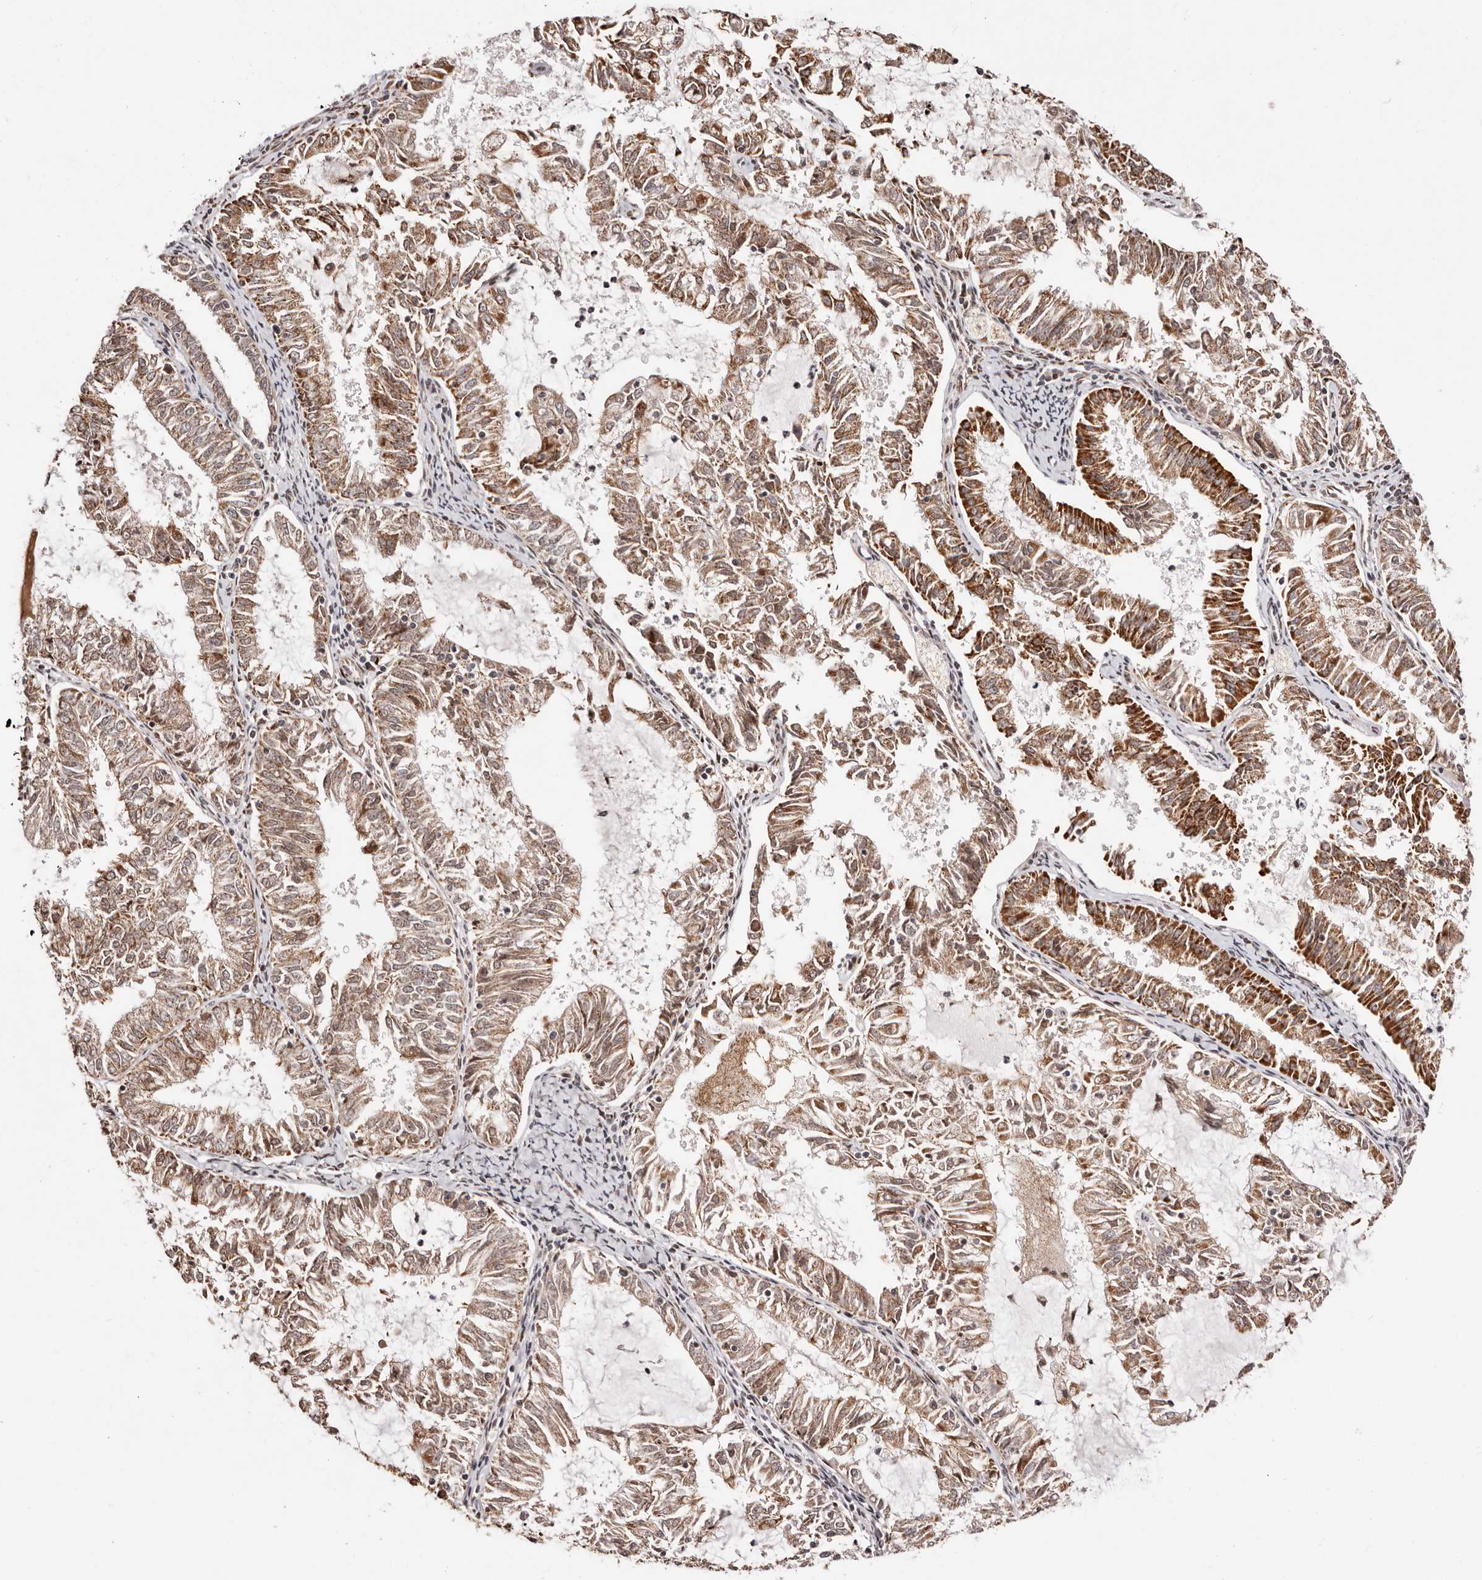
{"staining": {"intensity": "moderate", "quantity": ">75%", "location": "cytoplasmic/membranous"}, "tissue": "endometrial cancer", "cell_type": "Tumor cells", "image_type": "cancer", "snomed": [{"axis": "morphology", "description": "Adenocarcinoma, NOS"}, {"axis": "topography", "description": "Endometrium"}], "caption": "A brown stain highlights moderate cytoplasmic/membranous expression of a protein in human adenocarcinoma (endometrial) tumor cells.", "gene": "HIVEP3", "patient": {"sex": "female", "age": 57}}